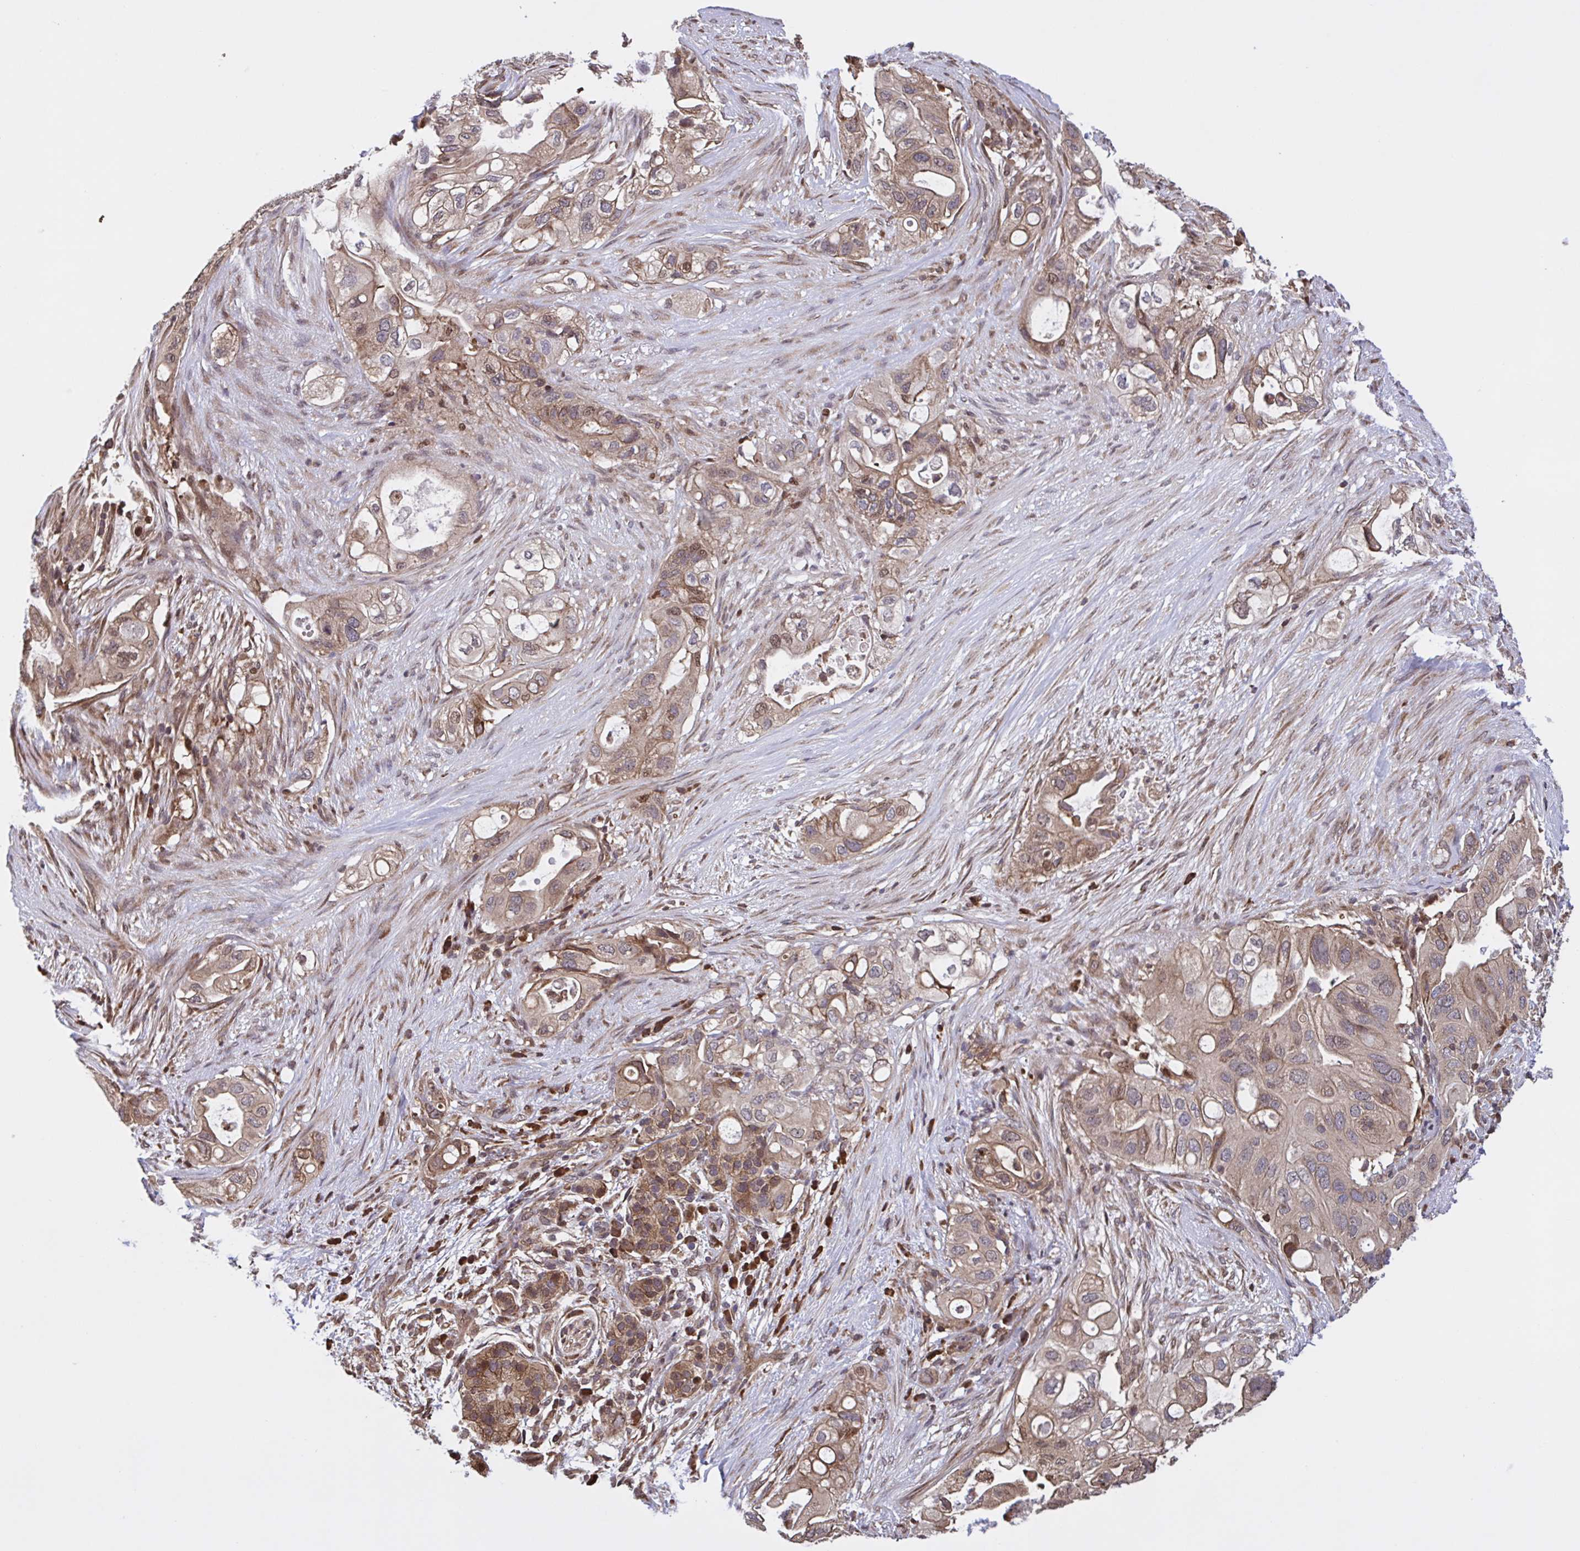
{"staining": {"intensity": "weak", "quantity": ">75%", "location": "cytoplasmic/membranous,nuclear"}, "tissue": "pancreatic cancer", "cell_type": "Tumor cells", "image_type": "cancer", "snomed": [{"axis": "morphology", "description": "Adenocarcinoma, NOS"}, {"axis": "topography", "description": "Pancreas"}], "caption": "Immunohistochemistry (IHC) histopathology image of neoplastic tissue: pancreatic cancer stained using immunohistochemistry exhibits low levels of weak protein expression localized specifically in the cytoplasmic/membranous and nuclear of tumor cells, appearing as a cytoplasmic/membranous and nuclear brown color.", "gene": "SEC63", "patient": {"sex": "female", "age": 72}}